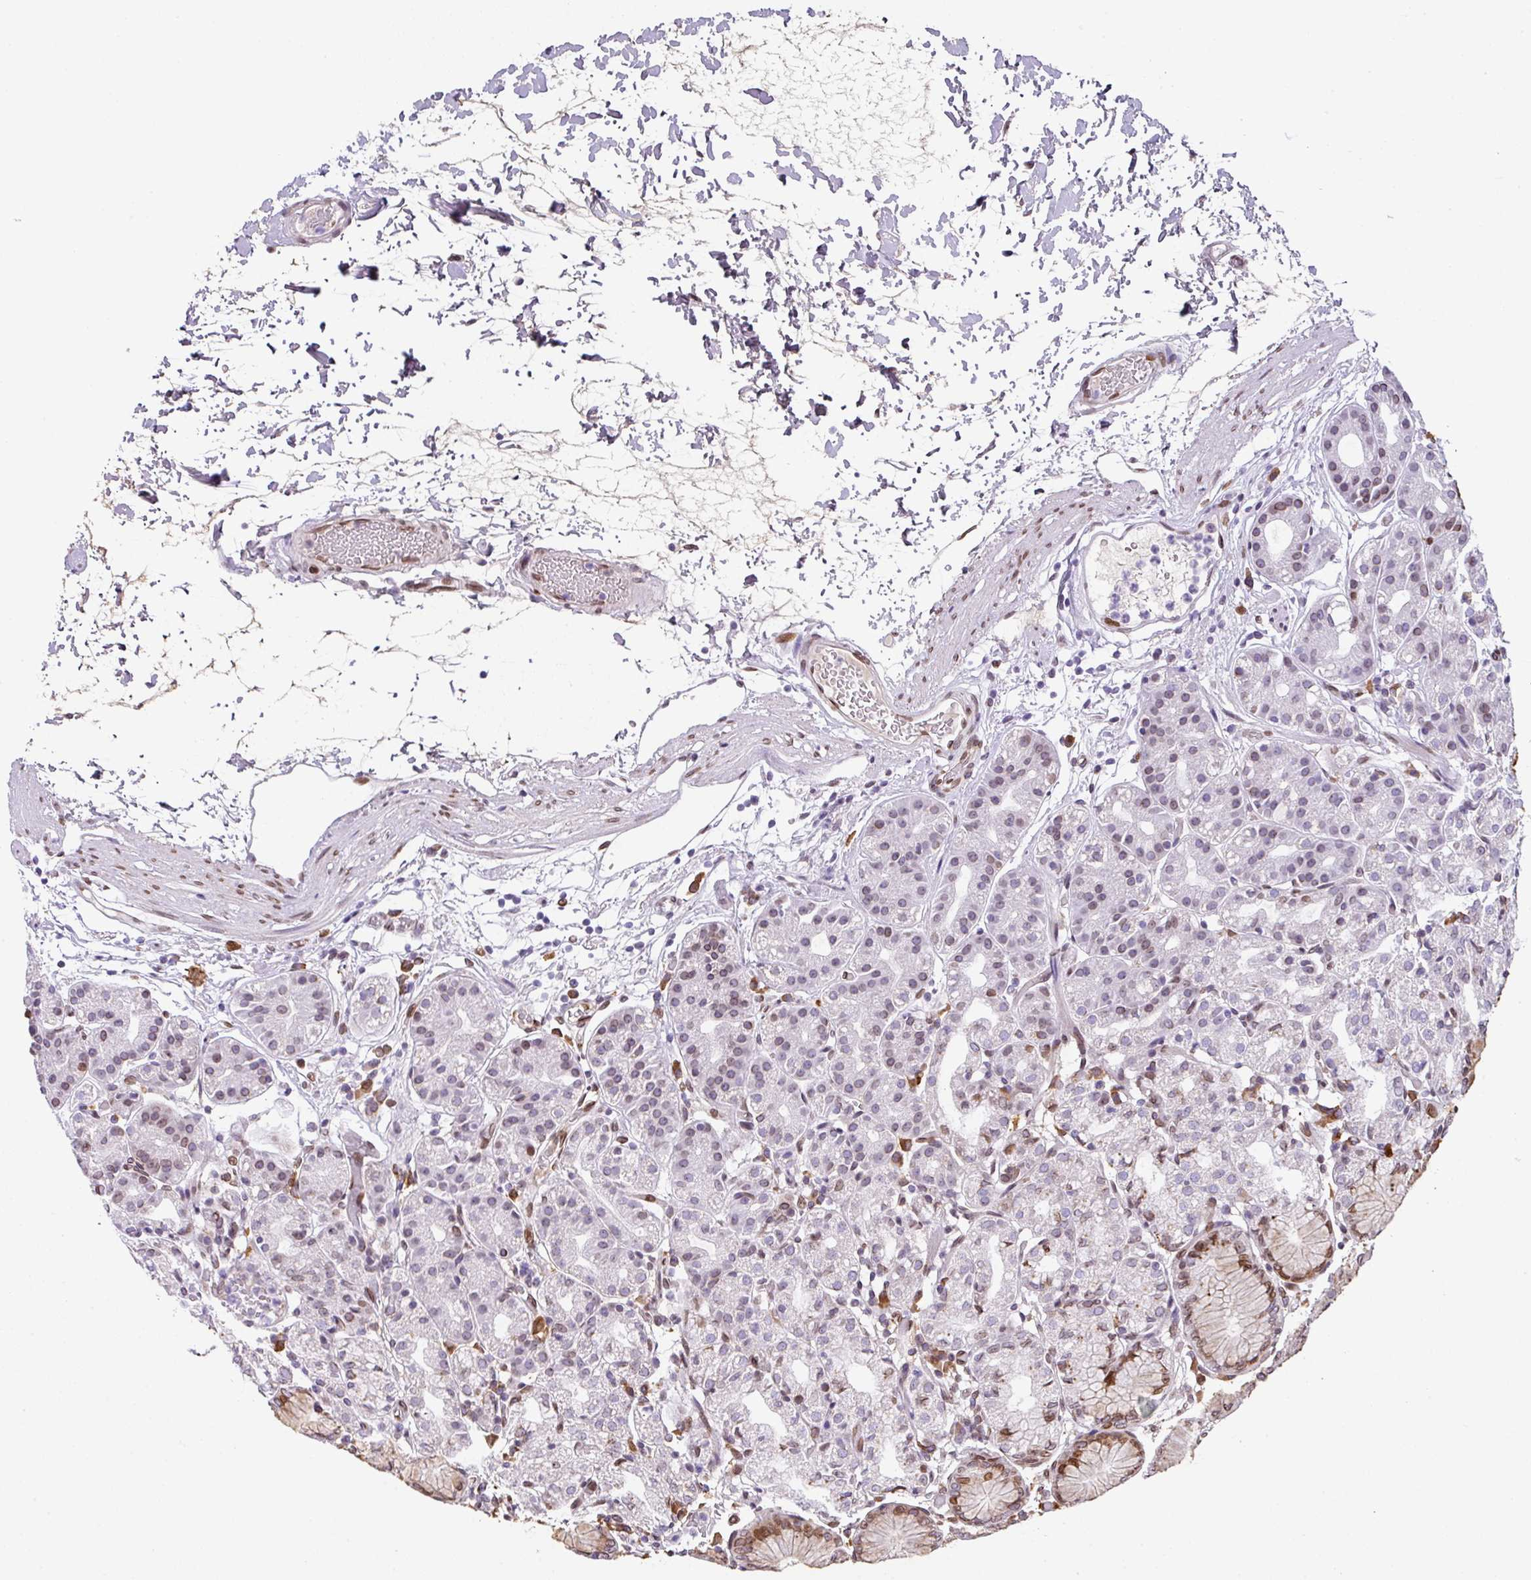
{"staining": {"intensity": "moderate", "quantity": "<25%", "location": "nuclear"}, "tissue": "stomach", "cell_type": "Glandular cells", "image_type": "normal", "snomed": [{"axis": "morphology", "description": "Normal tissue, NOS"}, {"axis": "topography", "description": "Stomach"}], "caption": "Normal stomach exhibits moderate nuclear positivity in approximately <25% of glandular cells, visualized by immunohistochemistry.", "gene": "PLK1", "patient": {"sex": "female", "age": 57}}